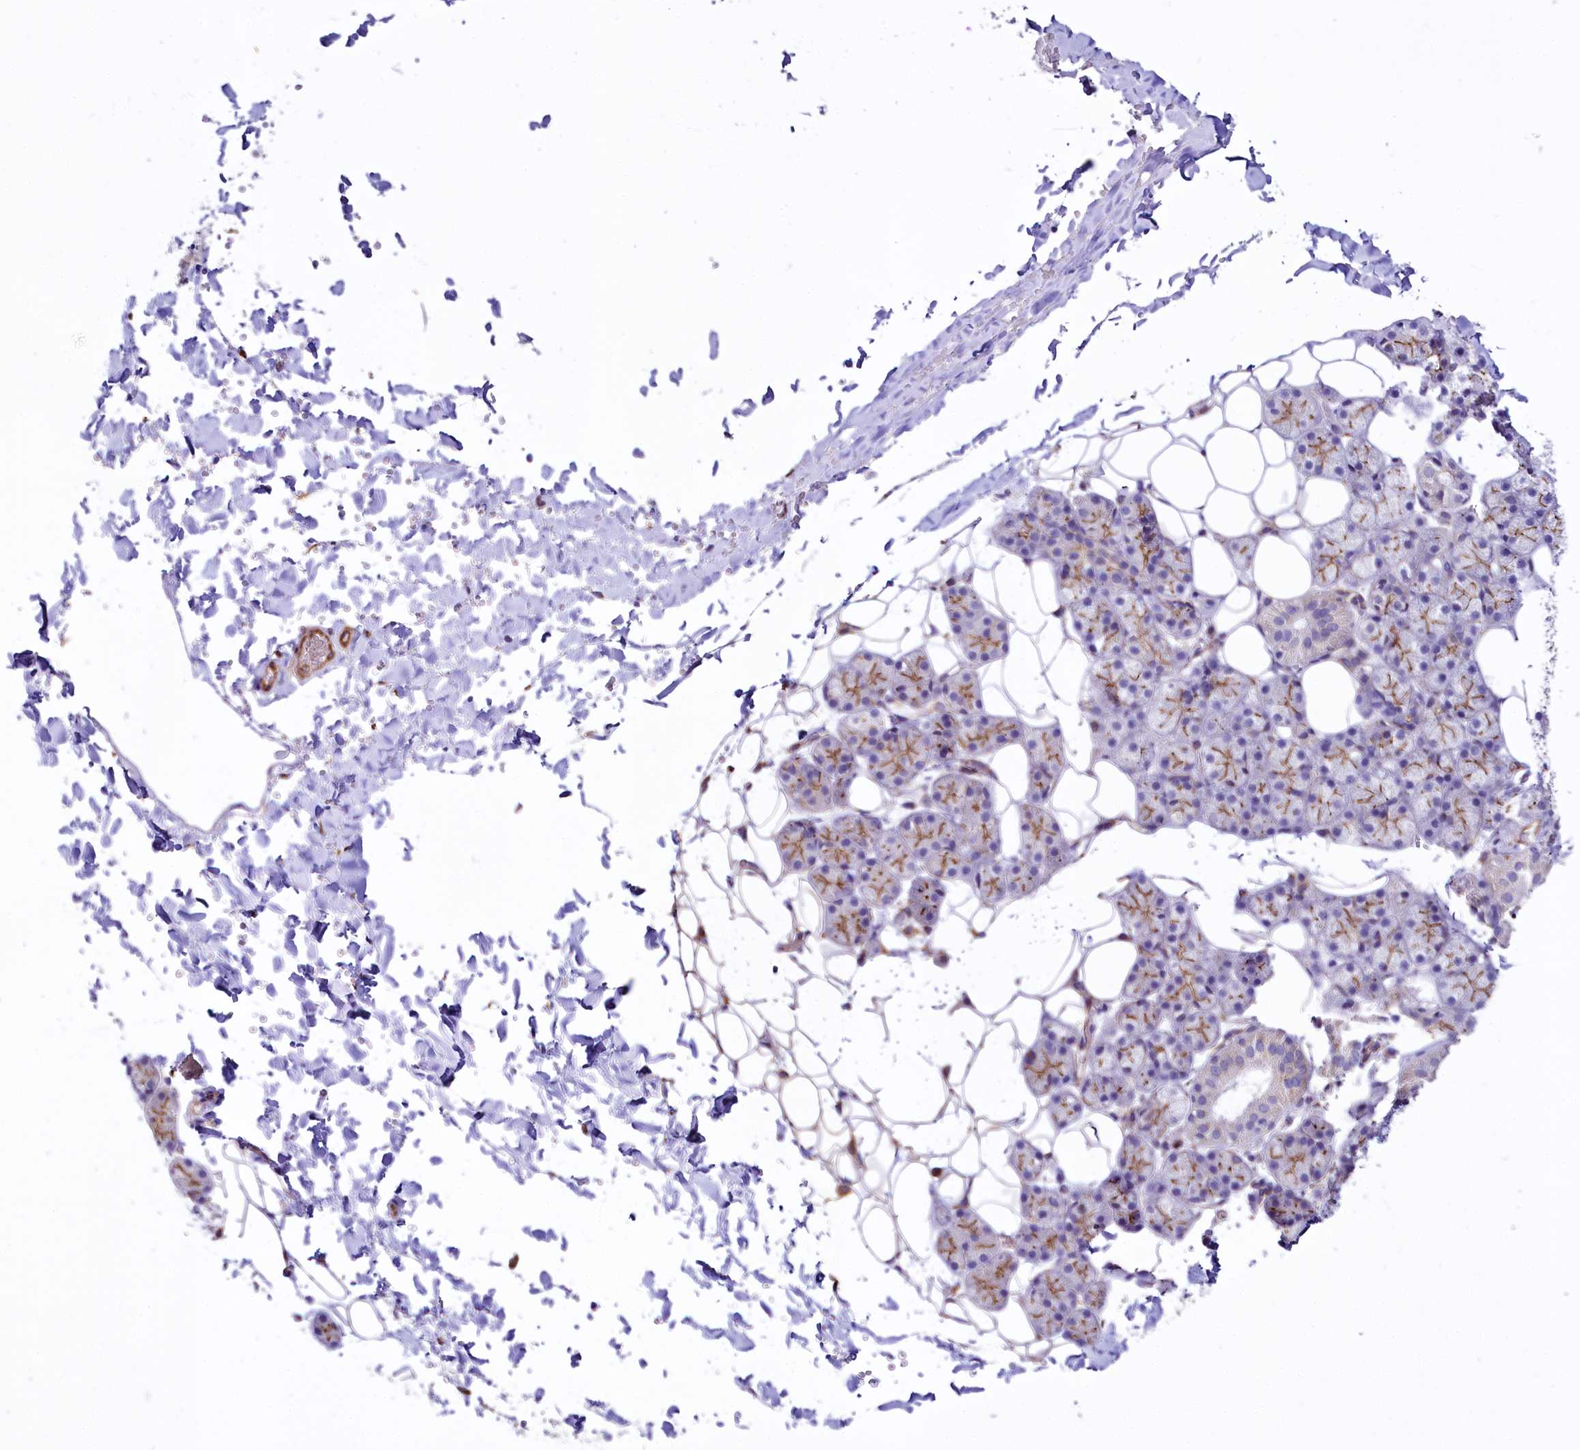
{"staining": {"intensity": "moderate", "quantity": "<25%", "location": "cytoplasmic/membranous"}, "tissue": "salivary gland", "cell_type": "Glandular cells", "image_type": "normal", "snomed": [{"axis": "morphology", "description": "Normal tissue, NOS"}, {"axis": "topography", "description": "Salivary gland"}], "caption": "This photomicrograph exhibits immunohistochemistry (IHC) staining of normal human salivary gland, with low moderate cytoplasmic/membranous expression in about <25% of glandular cells.", "gene": "TTC12", "patient": {"sex": "female", "age": 33}}